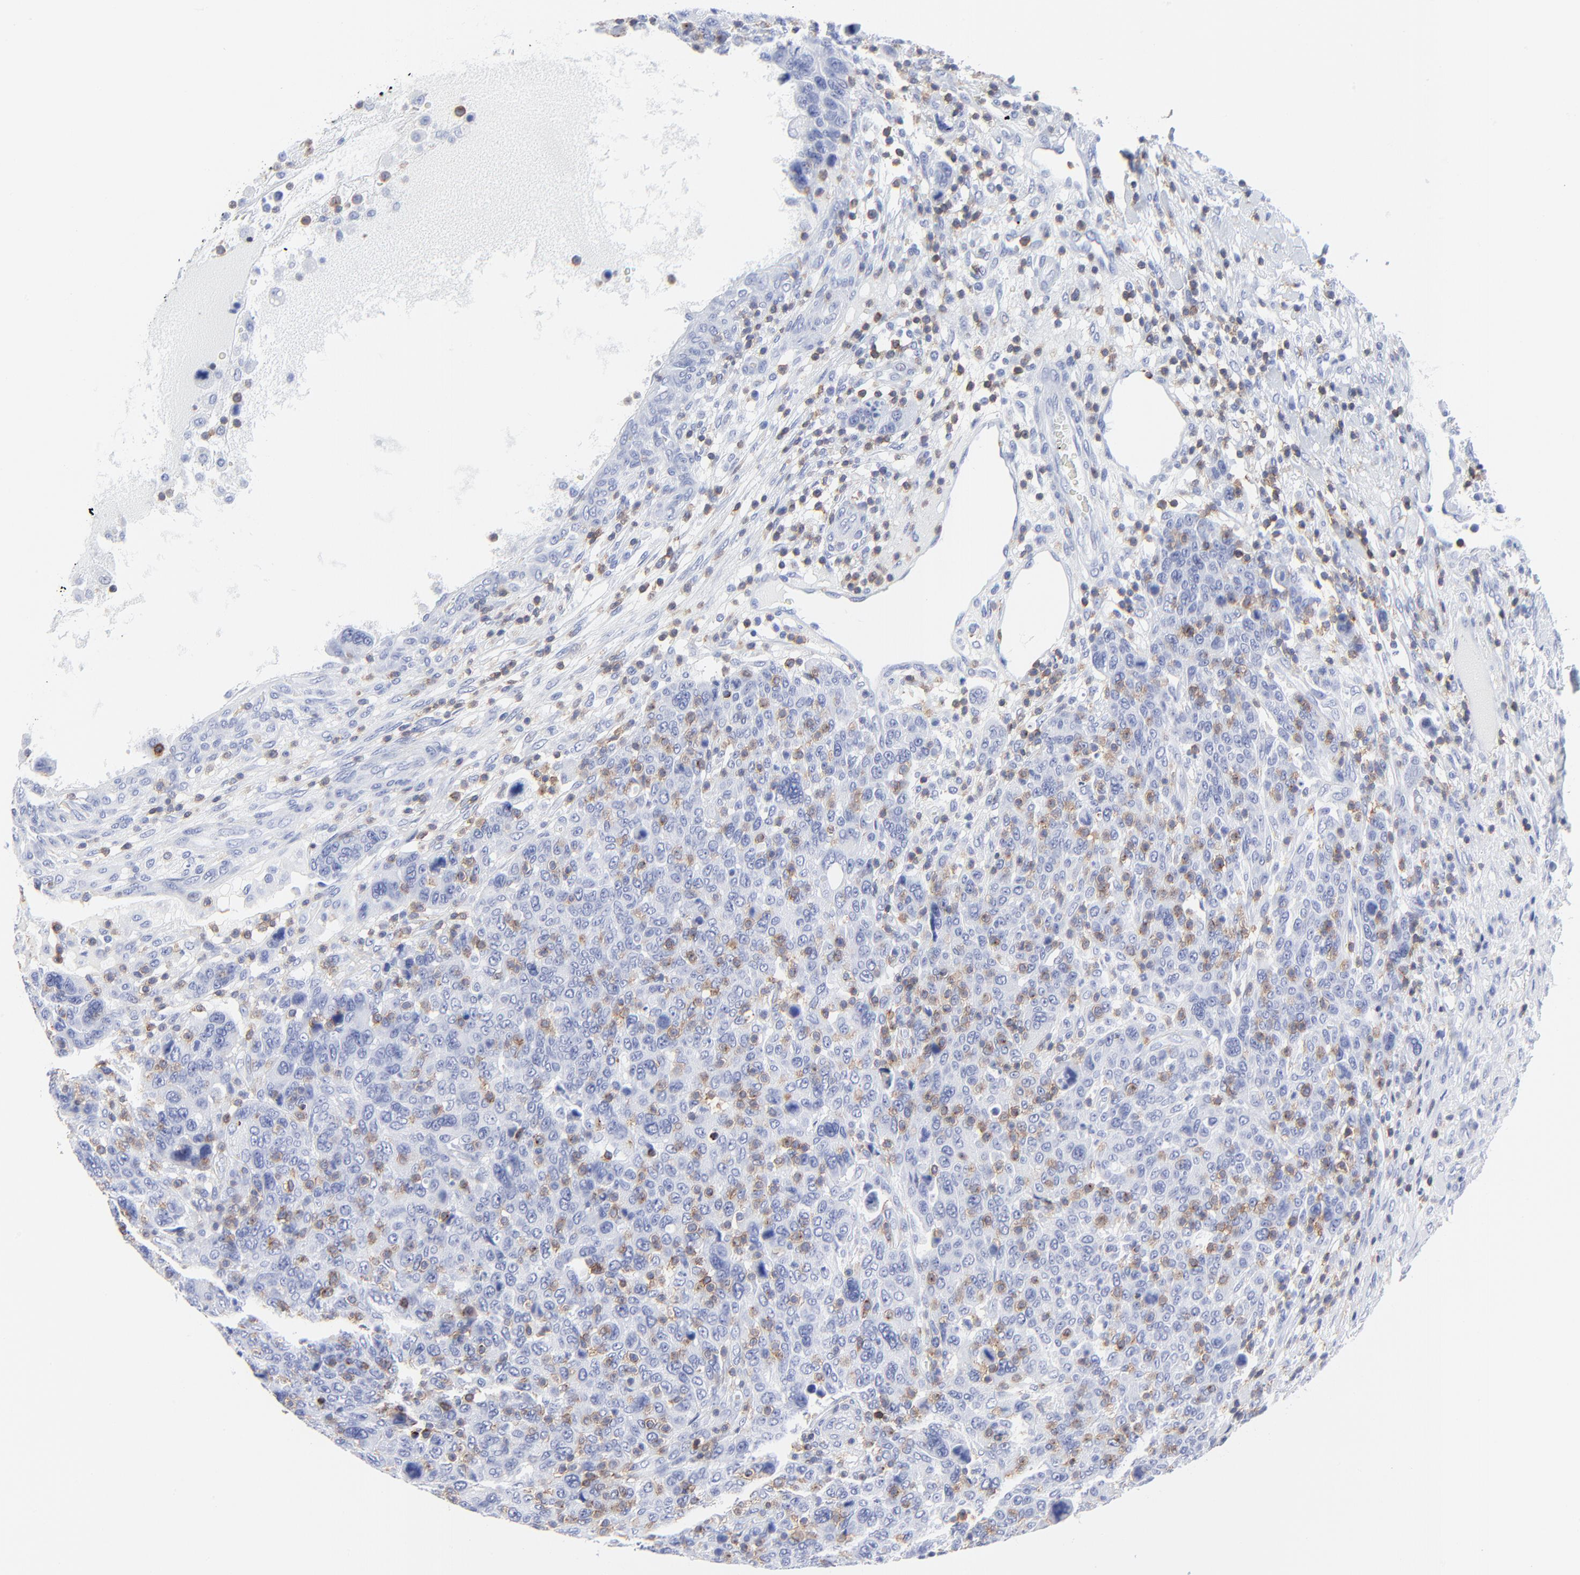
{"staining": {"intensity": "negative", "quantity": "none", "location": "none"}, "tissue": "breast cancer", "cell_type": "Tumor cells", "image_type": "cancer", "snomed": [{"axis": "morphology", "description": "Duct carcinoma"}, {"axis": "topography", "description": "Breast"}], "caption": "A high-resolution image shows immunohistochemistry staining of breast cancer, which shows no significant staining in tumor cells.", "gene": "LCK", "patient": {"sex": "female", "age": 37}}